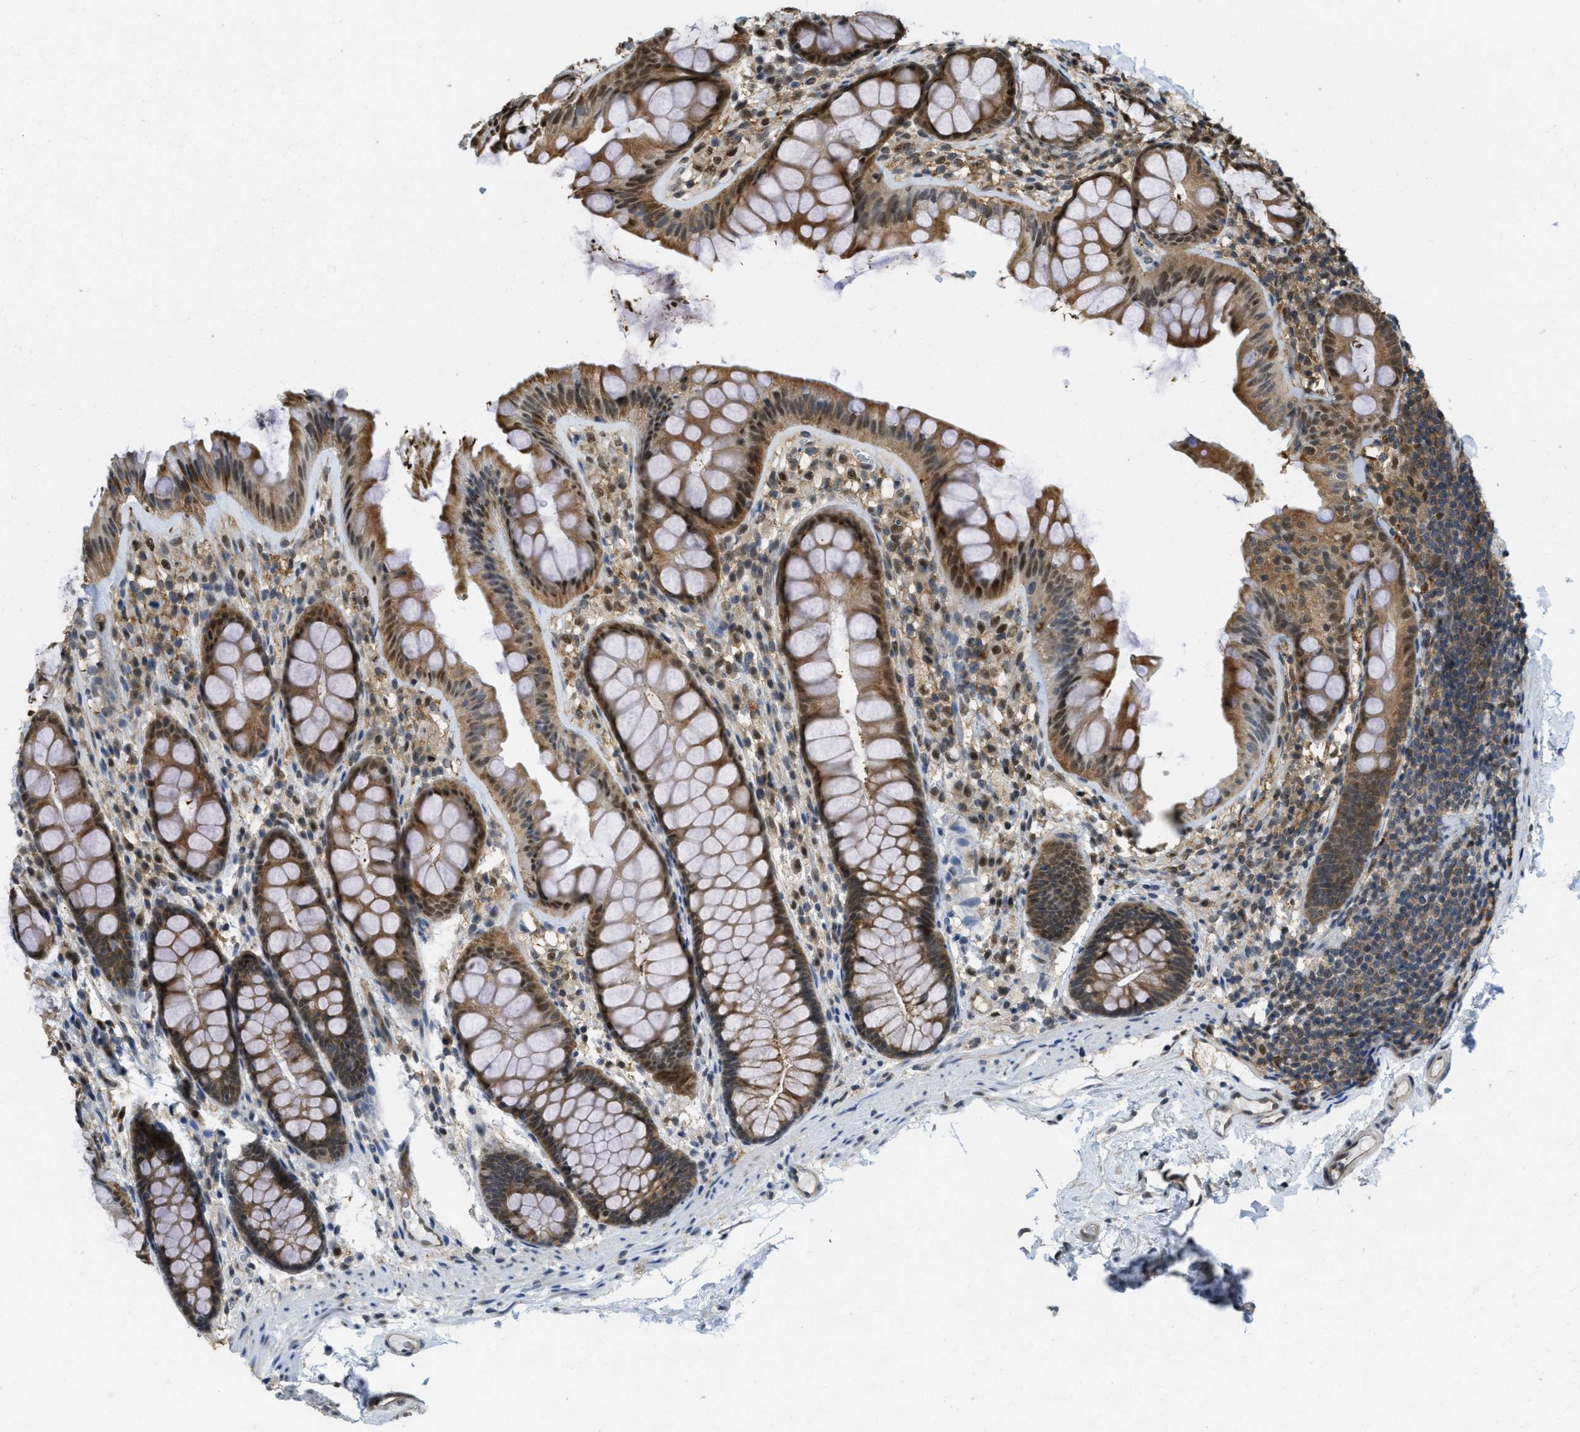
{"staining": {"intensity": "moderate", "quantity": ">75%", "location": "cytoplasmic/membranous,nuclear"}, "tissue": "colon", "cell_type": "Endothelial cells", "image_type": "normal", "snomed": [{"axis": "morphology", "description": "Normal tissue, NOS"}, {"axis": "topography", "description": "Colon"}], "caption": "A brown stain labels moderate cytoplasmic/membranous,nuclear positivity of a protein in endothelial cells of benign human colon.", "gene": "PSMC5", "patient": {"sex": "female", "age": 56}}